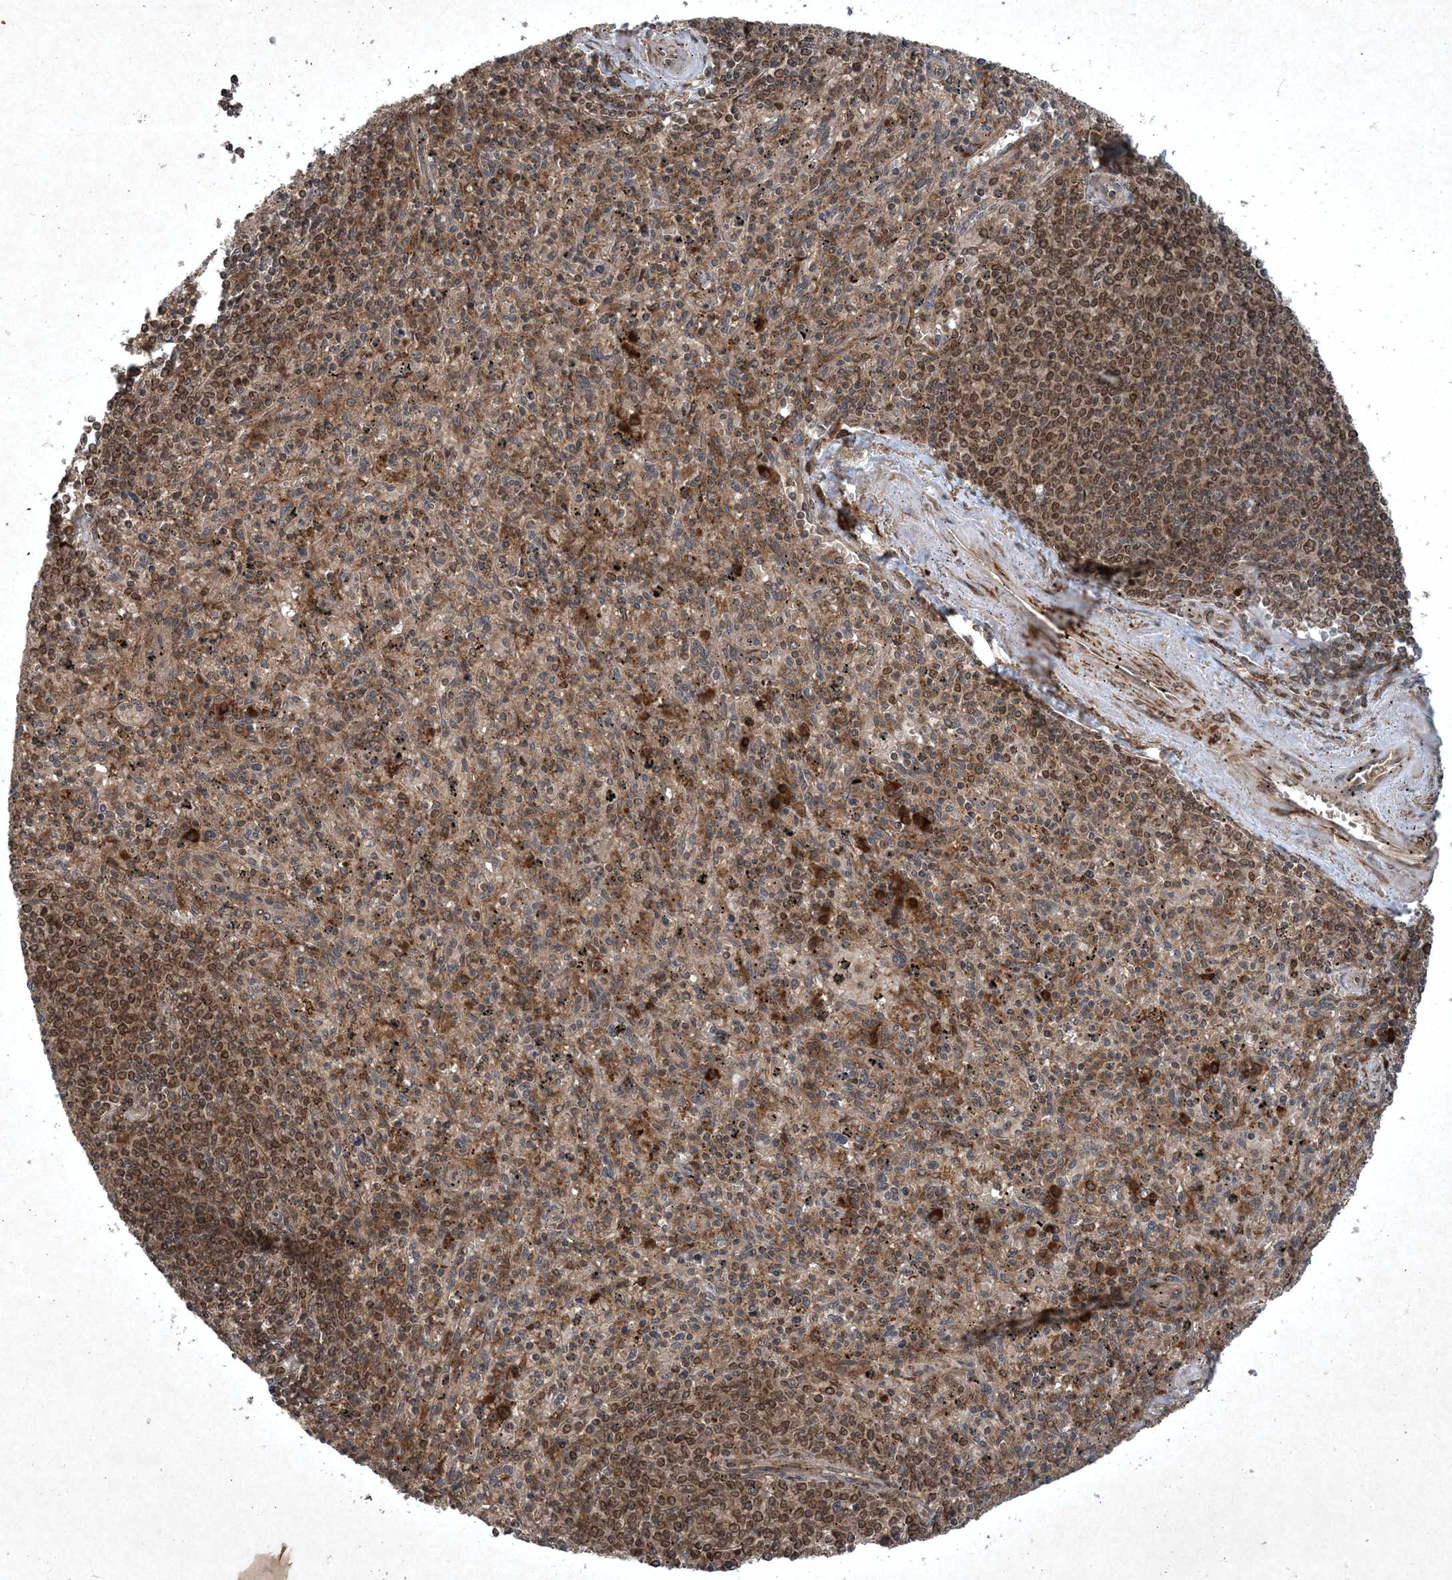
{"staining": {"intensity": "moderate", "quantity": ">75%", "location": "cytoplasmic/membranous"}, "tissue": "spleen", "cell_type": "Cells in red pulp", "image_type": "normal", "snomed": [{"axis": "morphology", "description": "Normal tissue, NOS"}, {"axis": "topography", "description": "Spleen"}], "caption": "Spleen stained with immunohistochemistry exhibits moderate cytoplasmic/membranous expression in approximately >75% of cells in red pulp.", "gene": "GNG5", "patient": {"sex": "male", "age": 72}}